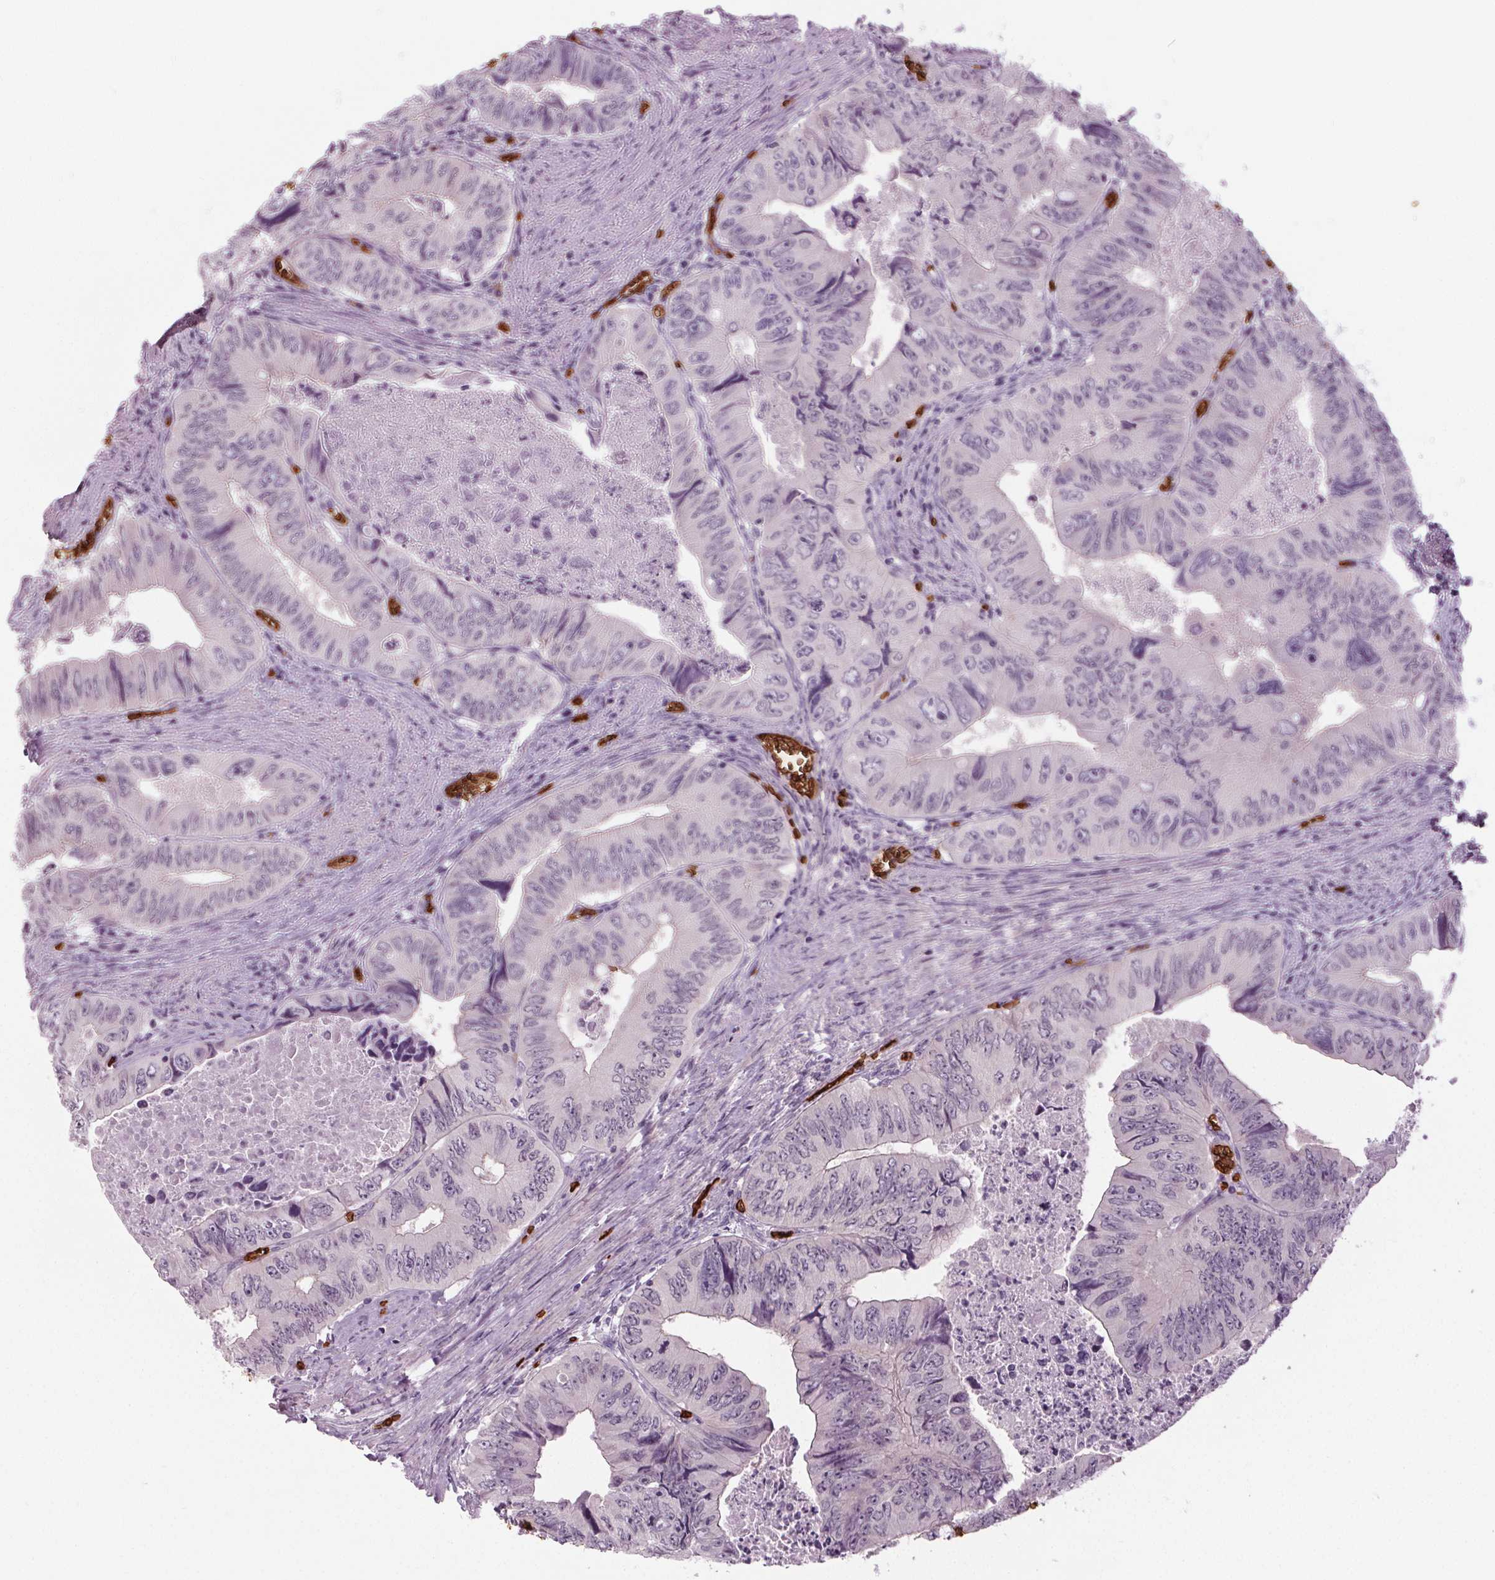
{"staining": {"intensity": "negative", "quantity": "none", "location": "none"}, "tissue": "colorectal cancer", "cell_type": "Tumor cells", "image_type": "cancer", "snomed": [{"axis": "morphology", "description": "Adenocarcinoma, NOS"}, {"axis": "topography", "description": "Colon"}], "caption": "There is no significant staining in tumor cells of colorectal cancer (adenocarcinoma). (Immunohistochemistry (ihc), brightfield microscopy, high magnification).", "gene": "SLC4A1", "patient": {"sex": "female", "age": 84}}